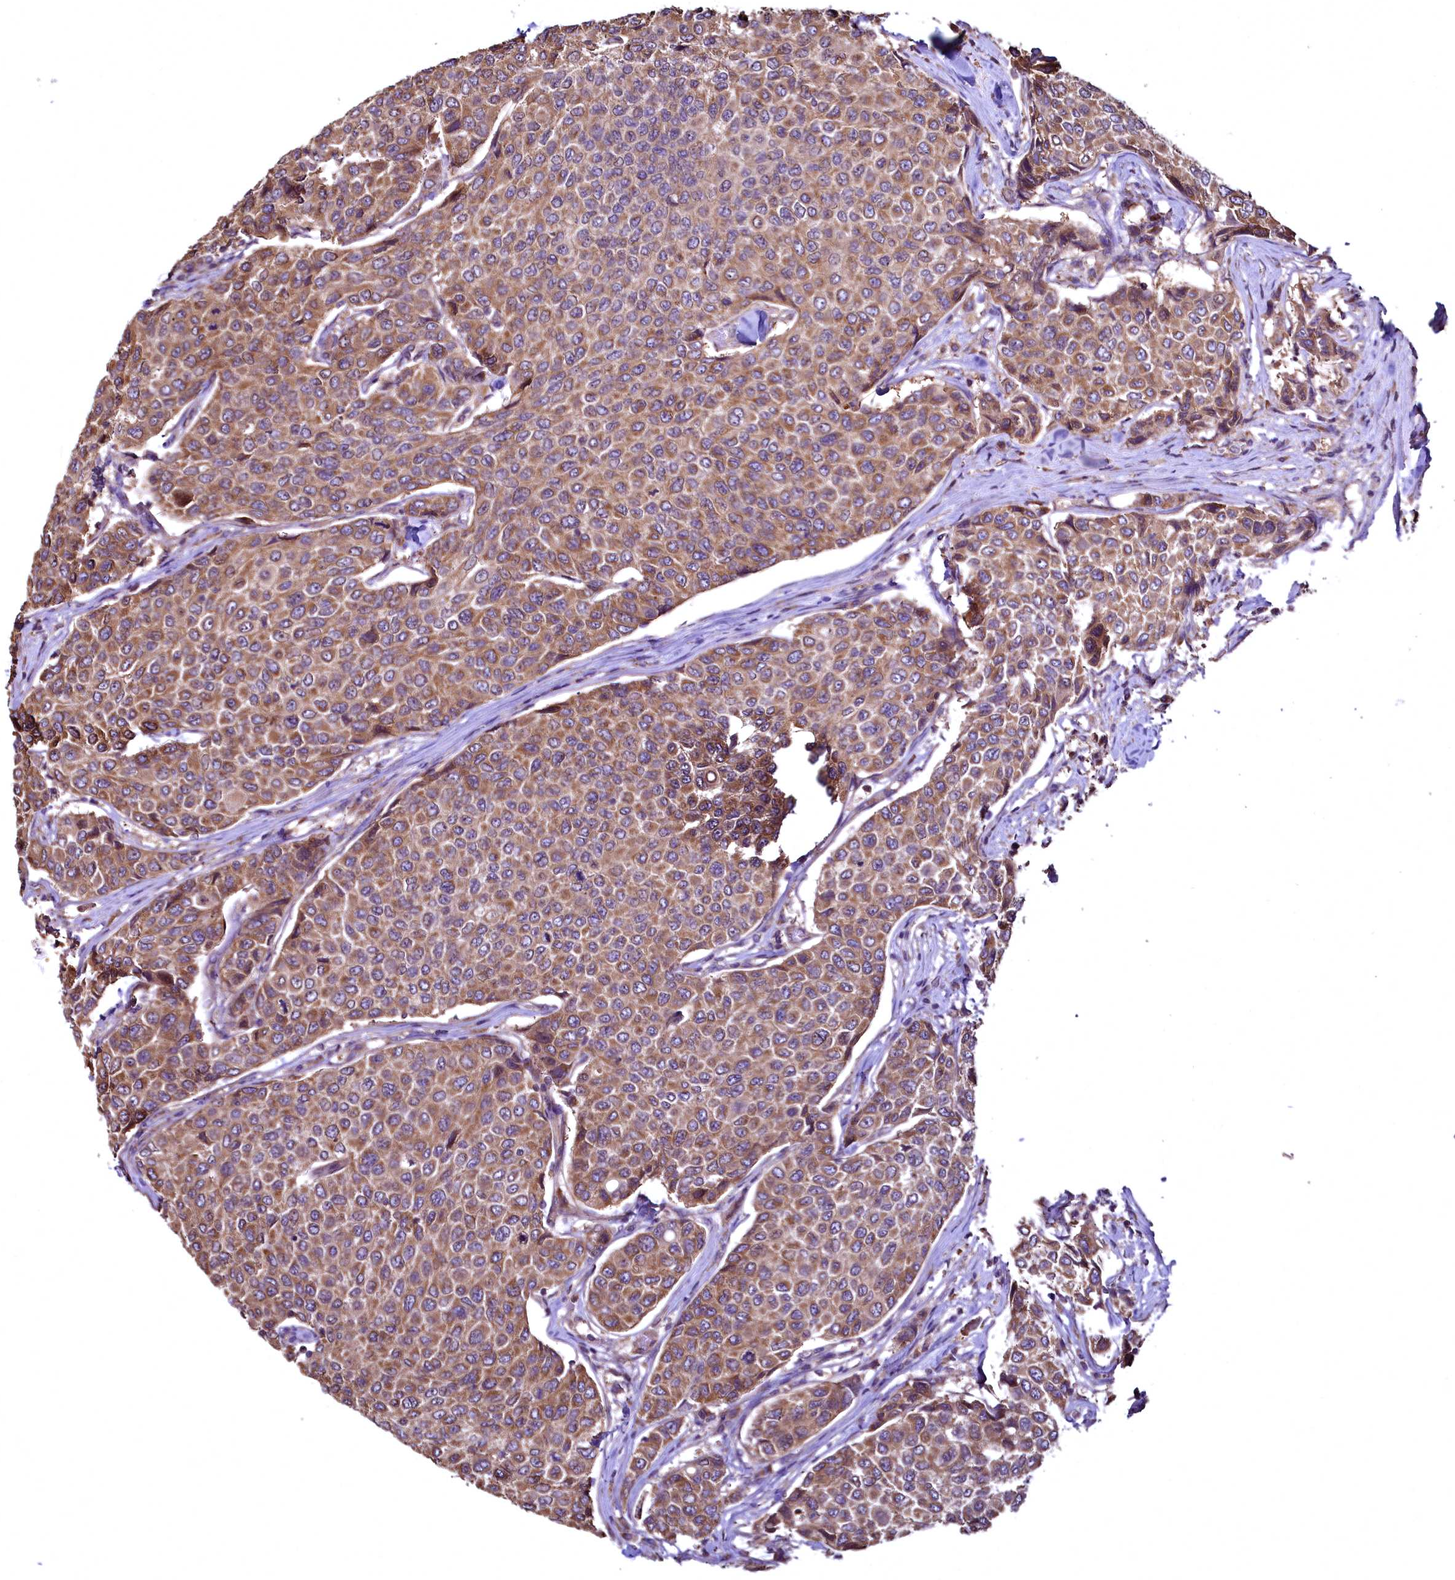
{"staining": {"intensity": "moderate", "quantity": ">75%", "location": "cytoplasmic/membranous"}, "tissue": "breast cancer", "cell_type": "Tumor cells", "image_type": "cancer", "snomed": [{"axis": "morphology", "description": "Duct carcinoma"}, {"axis": "topography", "description": "Breast"}], "caption": "There is medium levels of moderate cytoplasmic/membranous staining in tumor cells of breast cancer, as demonstrated by immunohistochemical staining (brown color).", "gene": "TBCEL", "patient": {"sex": "female", "age": 55}}